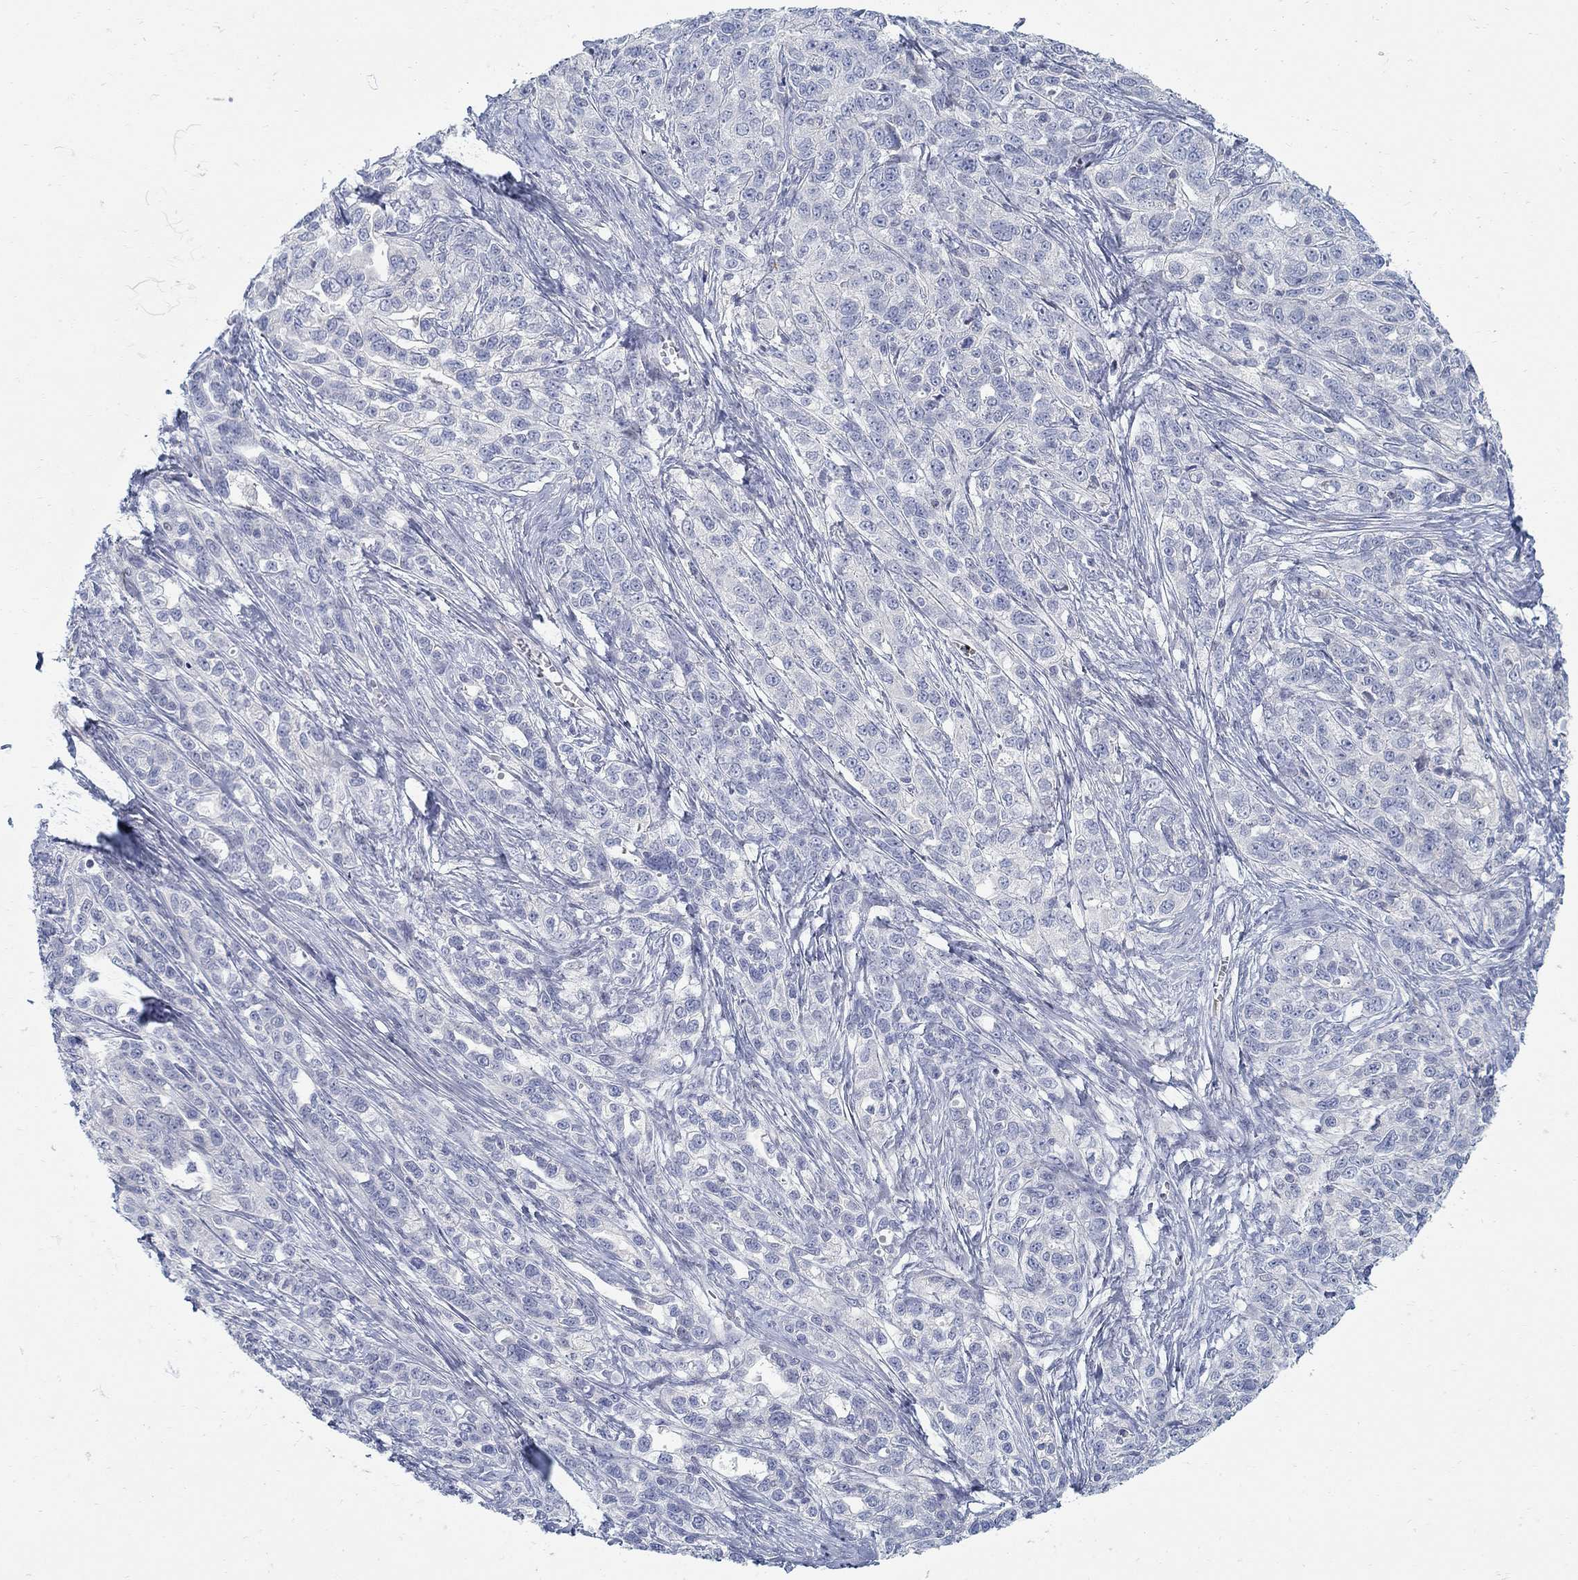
{"staining": {"intensity": "negative", "quantity": "none", "location": "none"}, "tissue": "ovarian cancer", "cell_type": "Tumor cells", "image_type": "cancer", "snomed": [{"axis": "morphology", "description": "Cystadenocarcinoma, serous, NOS"}, {"axis": "topography", "description": "Ovary"}], "caption": "The photomicrograph shows no staining of tumor cells in ovarian cancer (serous cystadenocarcinoma). (DAB (3,3'-diaminobenzidine) immunohistochemistry with hematoxylin counter stain).", "gene": "ANO7", "patient": {"sex": "female", "age": 71}}